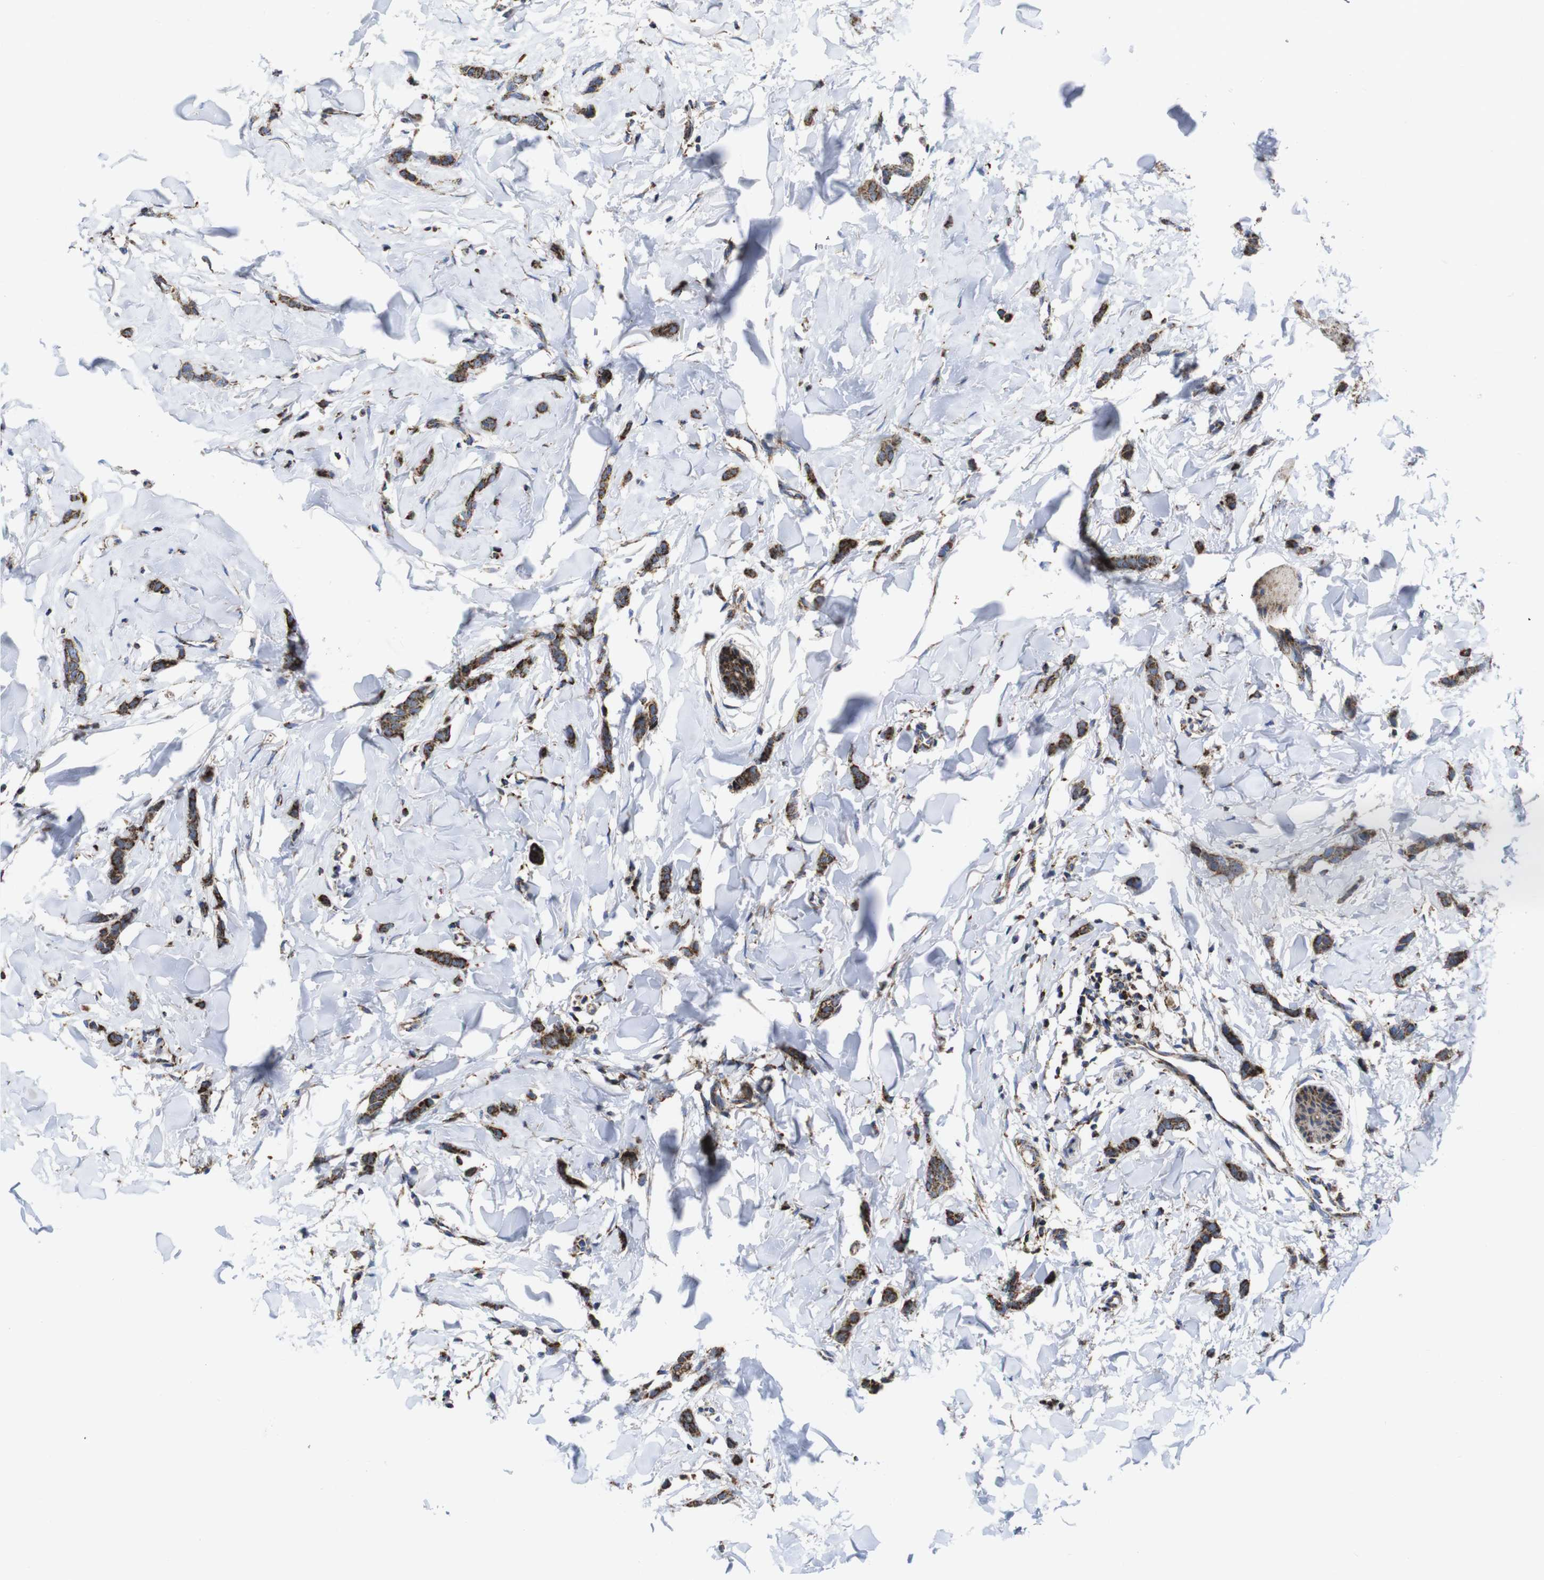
{"staining": {"intensity": "moderate", "quantity": ">75%", "location": "cytoplasmic/membranous"}, "tissue": "breast cancer", "cell_type": "Tumor cells", "image_type": "cancer", "snomed": [{"axis": "morphology", "description": "Lobular carcinoma"}, {"axis": "topography", "description": "Skin"}, {"axis": "topography", "description": "Breast"}], "caption": "The photomicrograph shows staining of breast lobular carcinoma, revealing moderate cytoplasmic/membranous protein staining (brown color) within tumor cells.", "gene": "TMEM192", "patient": {"sex": "female", "age": 46}}